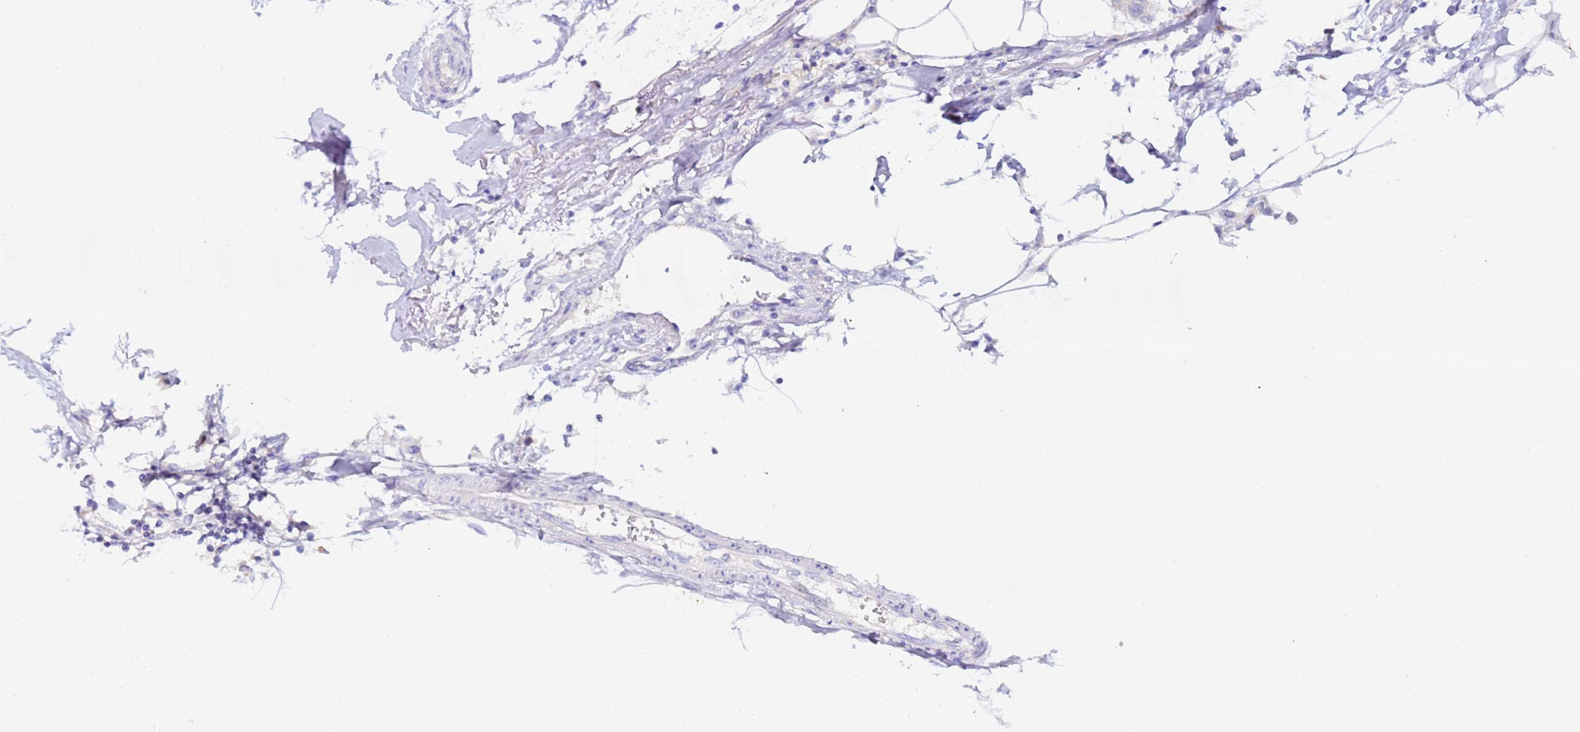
{"staining": {"intensity": "negative", "quantity": "none", "location": "none"}, "tissue": "breast cancer", "cell_type": "Tumor cells", "image_type": "cancer", "snomed": [{"axis": "morphology", "description": "Duct carcinoma"}, {"axis": "topography", "description": "Breast"}], "caption": "Micrograph shows no protein staining in tumor cells of breast intraductal carcinoma tissue.", "gene": "UBE2O", "patient": {"sex": "female", "age": 80}}